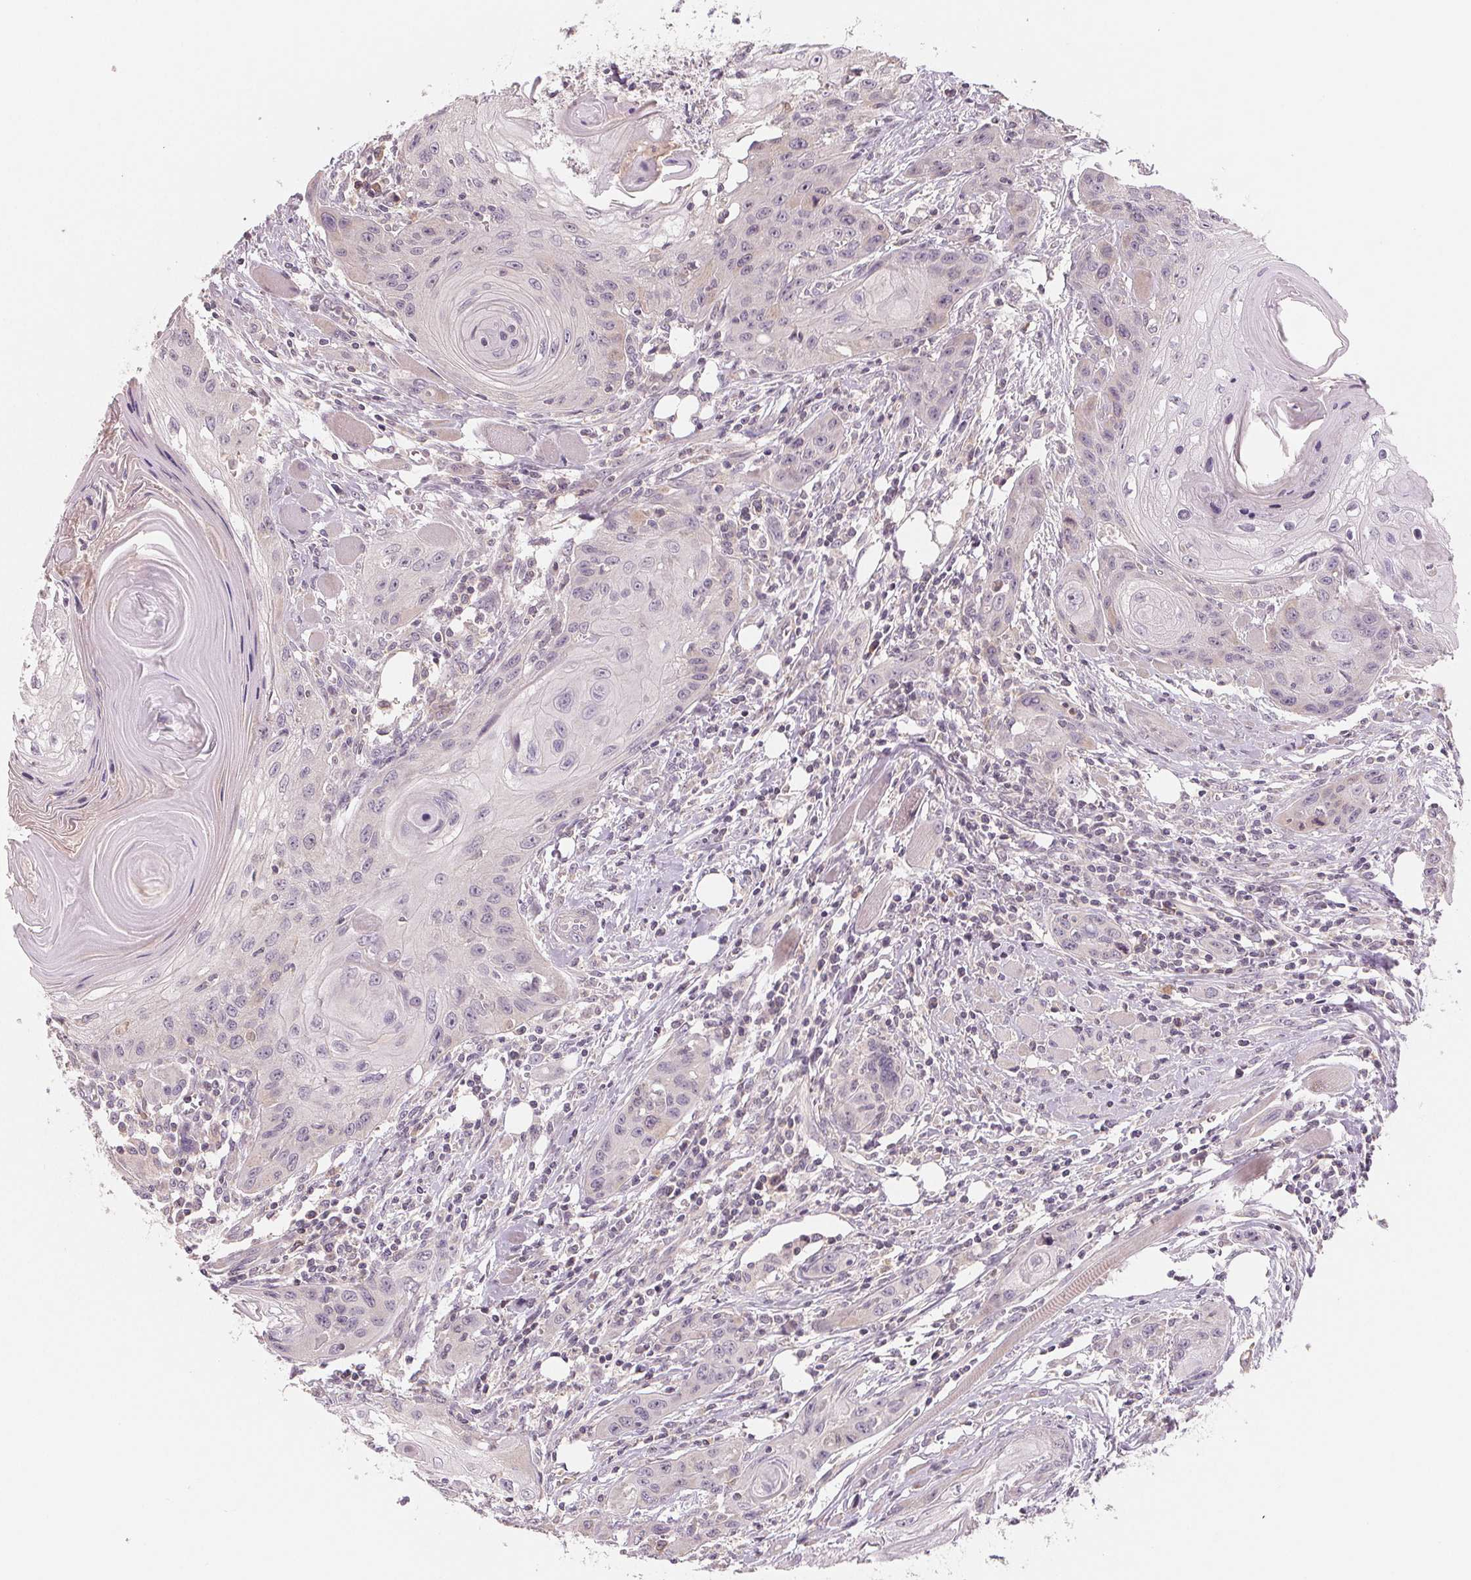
{"staining": {"intensity": "negative", "quantity": "none", "location": "none"}, "tissue": "head and neck cancer", "cell_type": "Tumor cells", "image_type": "cancer", "snomed": [{"axis": "morphology", "description": "Squamous cell carcinoma, NOS"}, {"axis": "topography", "description": "Oral tissue"}, {"axis": "topography", "description": "Head-Neck"}], "caption": "Human head and neck squamous cell carcinoma stained for a protein using IHC displays no positivity in tumor cells.", "gene": "AQP8", "patient": {"sex": "male", "age": 58}}